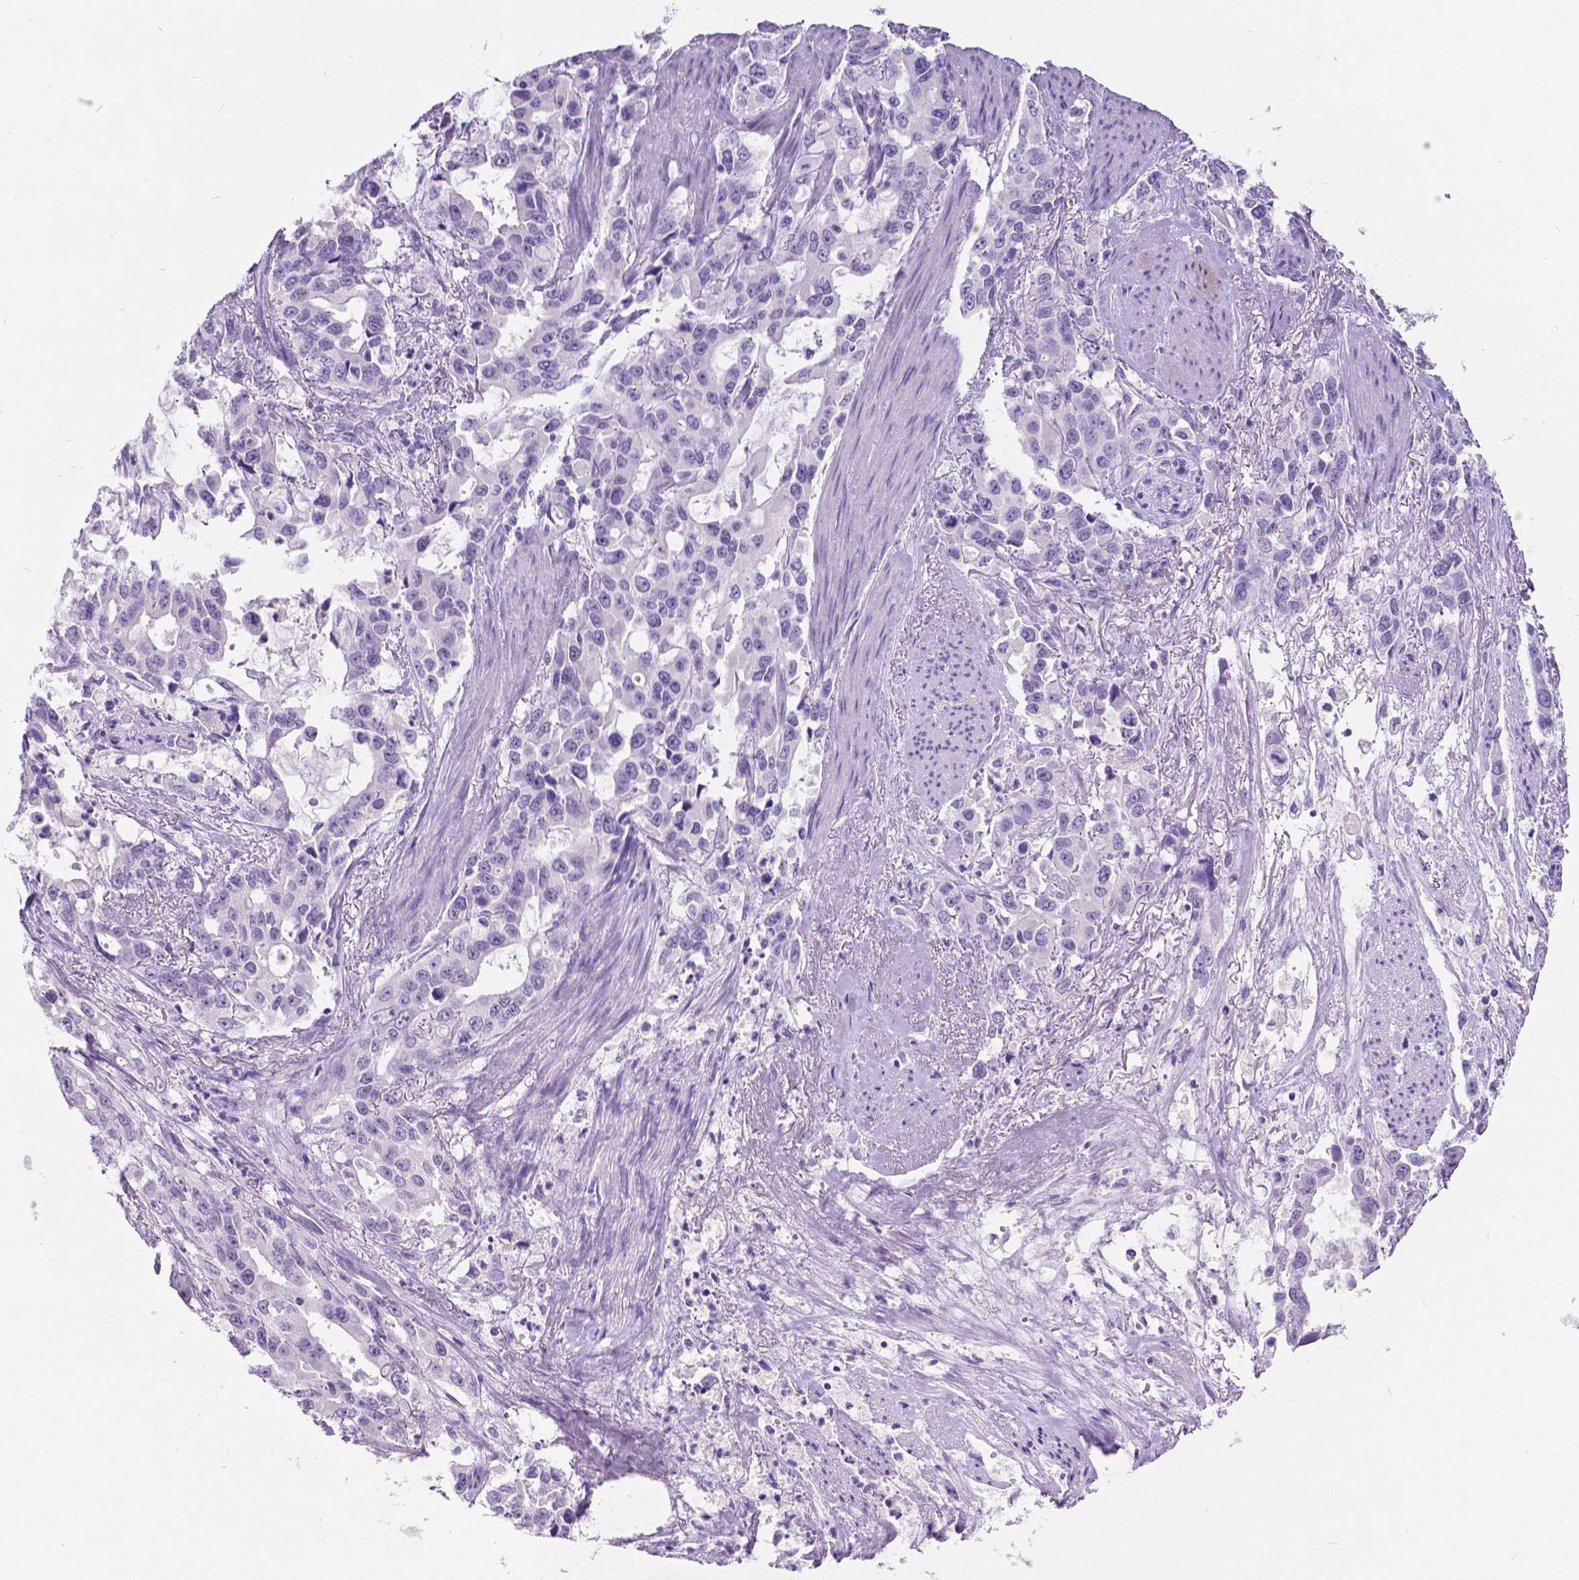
{"staining": {"intensity": "negative", "quantity": "none", "location": "none"}, "tissue": "stomach cancer", "cell_type": "Tumor cells", "image_type": "cancer", "snomed": [{"axis": "morphology", "description": "Adenocarcinoma, NOS"}, {"axis": "topography", "description": "Stomach, upper"}], "caption": "DAB immunohistochemical staining of adenocarcinoma (stomach) displays no significant expression in tumor cells.", "gene": "SATB2", "patient": {"sex": "male", "age": 85}}